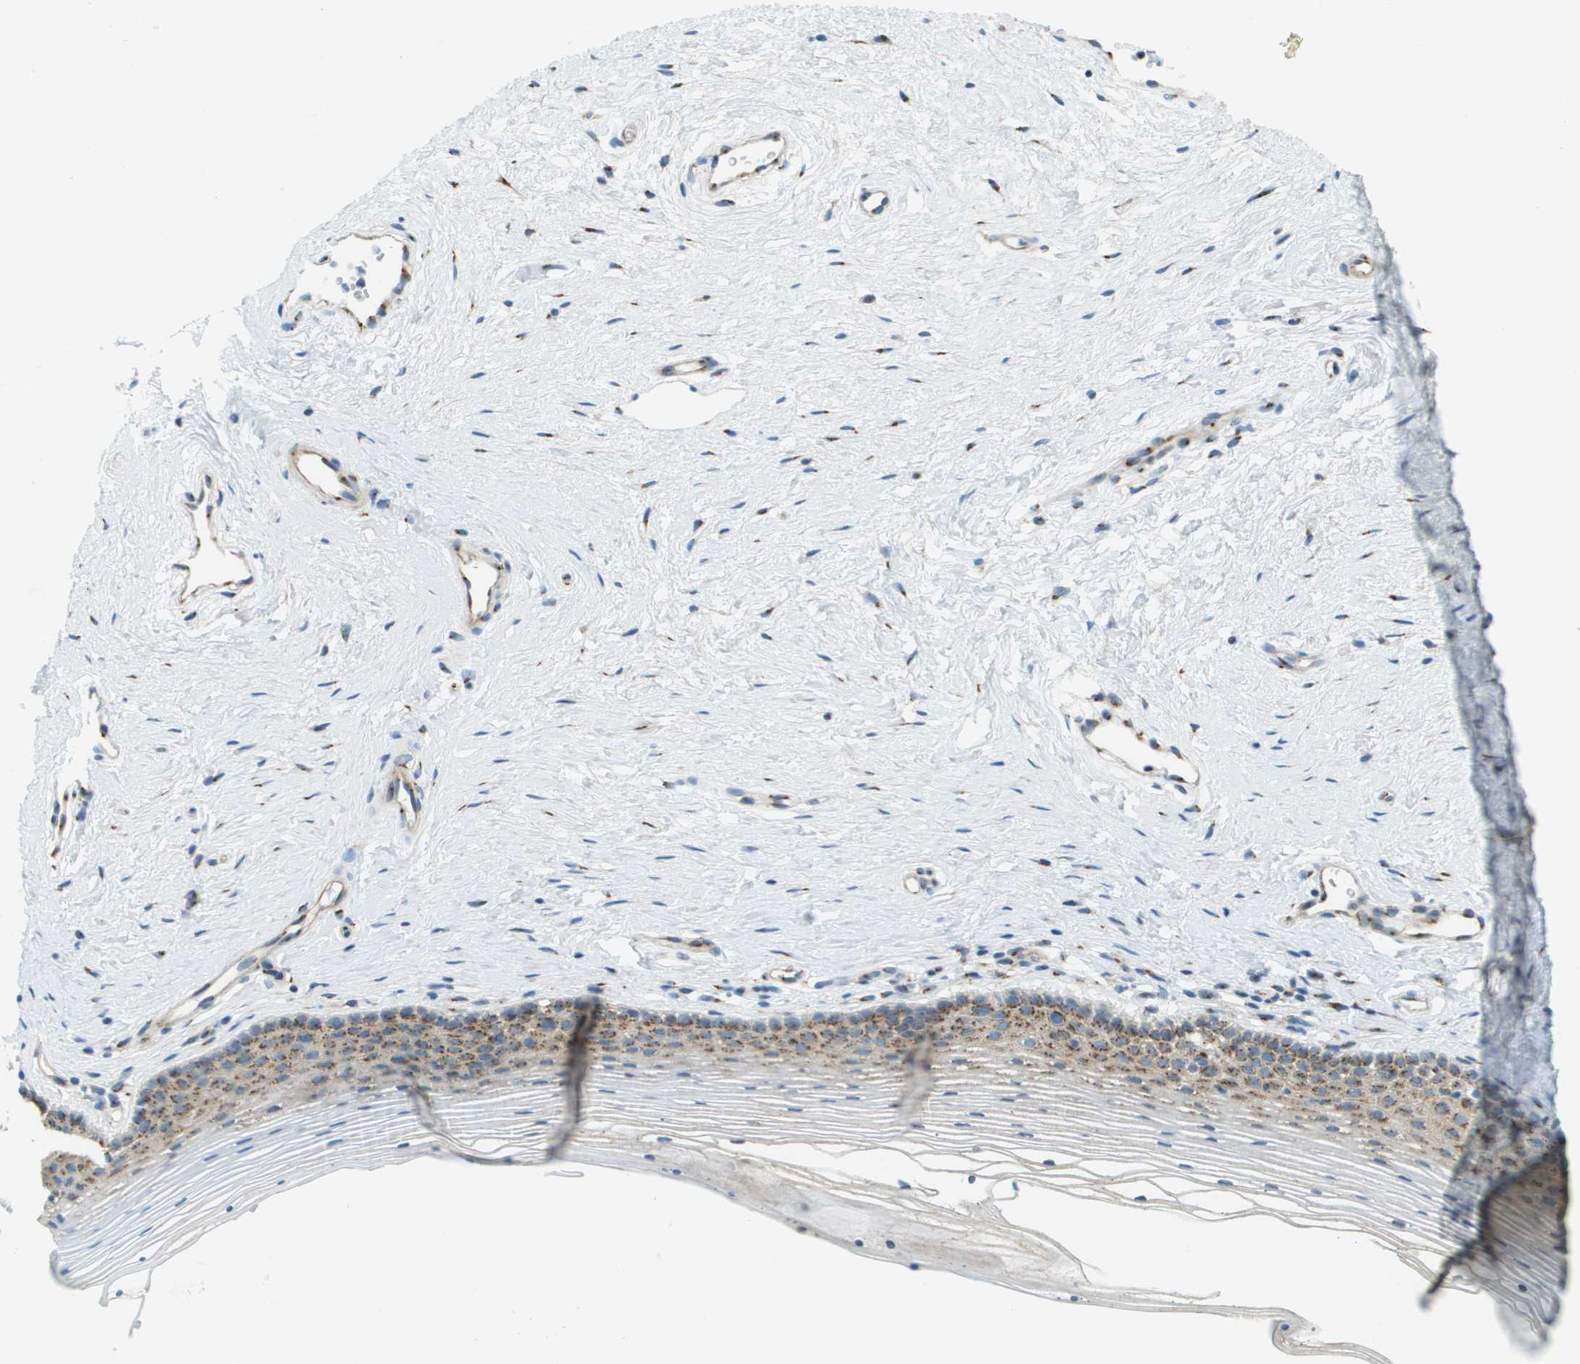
{"staining": {"intensity": "moderate", "quantity": ">75%", "location": "cytoplasmic/membranous"}, "tissue": "vagina", "cell_type": "Squamous epithelial cells", "image_type": "normal", "snomed": [{"axis": "morphology", "description": "Normal tissue, NOS"}, {"axis": "topography", "description": "Vagina"}], "caption": "Immunohistochemistry (IHC) (DAB (3,3'-diaminobenzidine)) staining of unremarkable vagina exhibits moderate cytoplasmic/membranous protein expression in about >75% of squamous epithelial cells.", "gene": "ACBD3", "patient": {"sex": "female", "age": 32}}